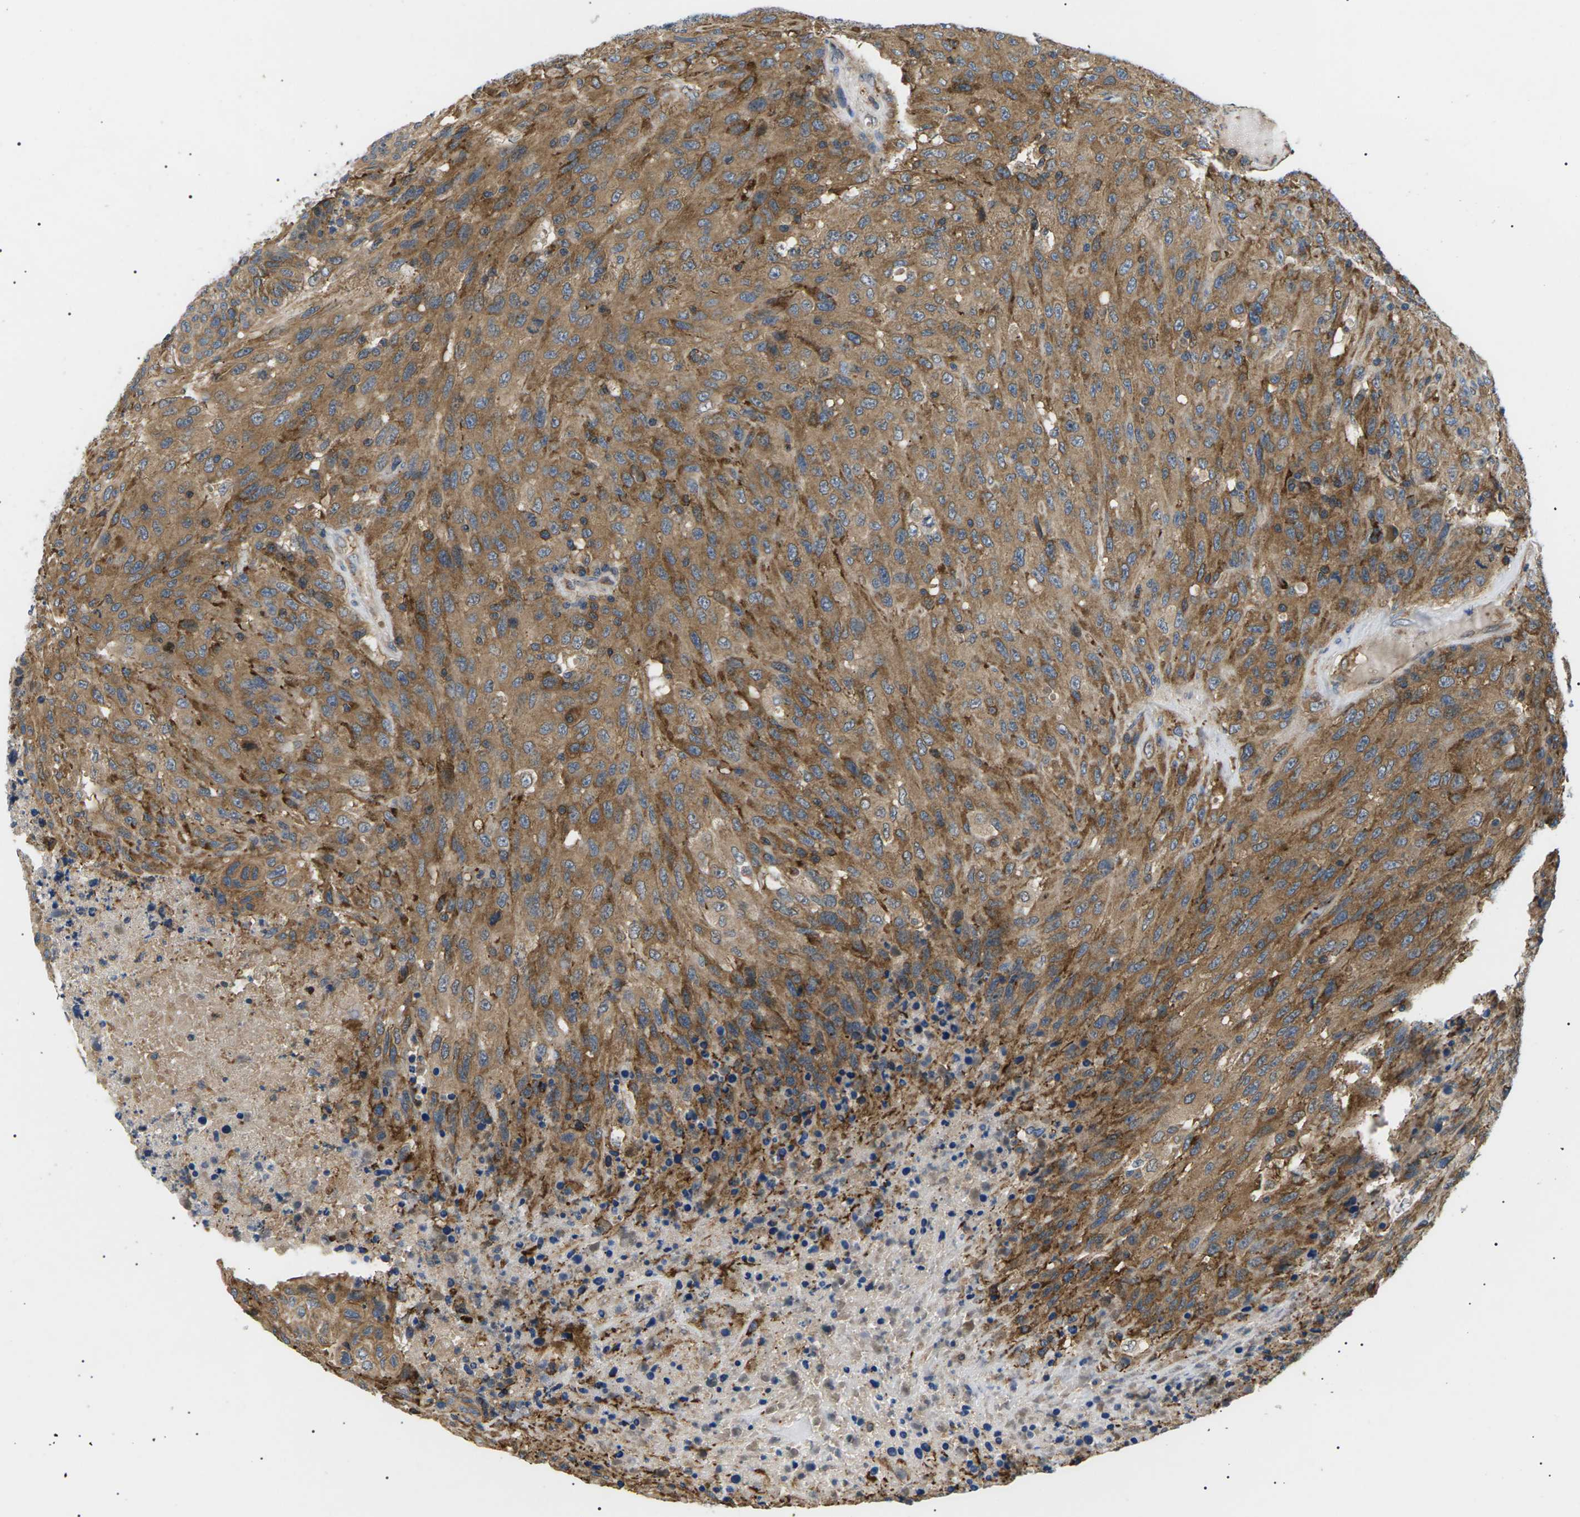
{"staining": {"intensity": "moderate", "quantity": ">75%", "location": "cytoplasmic/membranous"}, "tissue": "urothelial cancer", "cell_type": "Tumor cells", "image_type": "cancer", "snomed": [{"axis": "morphology", "description": "Urothelial carcinoma, High grade"}, {"axis": "topography", "description": "Urinary bladder"}], "caption": "The micrograph exhibits a brown stain indicating the presence of a protein in the cytoplasmic/membranous of tumor cells in high-grade urothelial carcinoma. Immunohistochemistry stains the protein in brown and the nuclei are stained blue.", "gene": "TMTC4", "patient": {"sex": "male", "age": 66}}